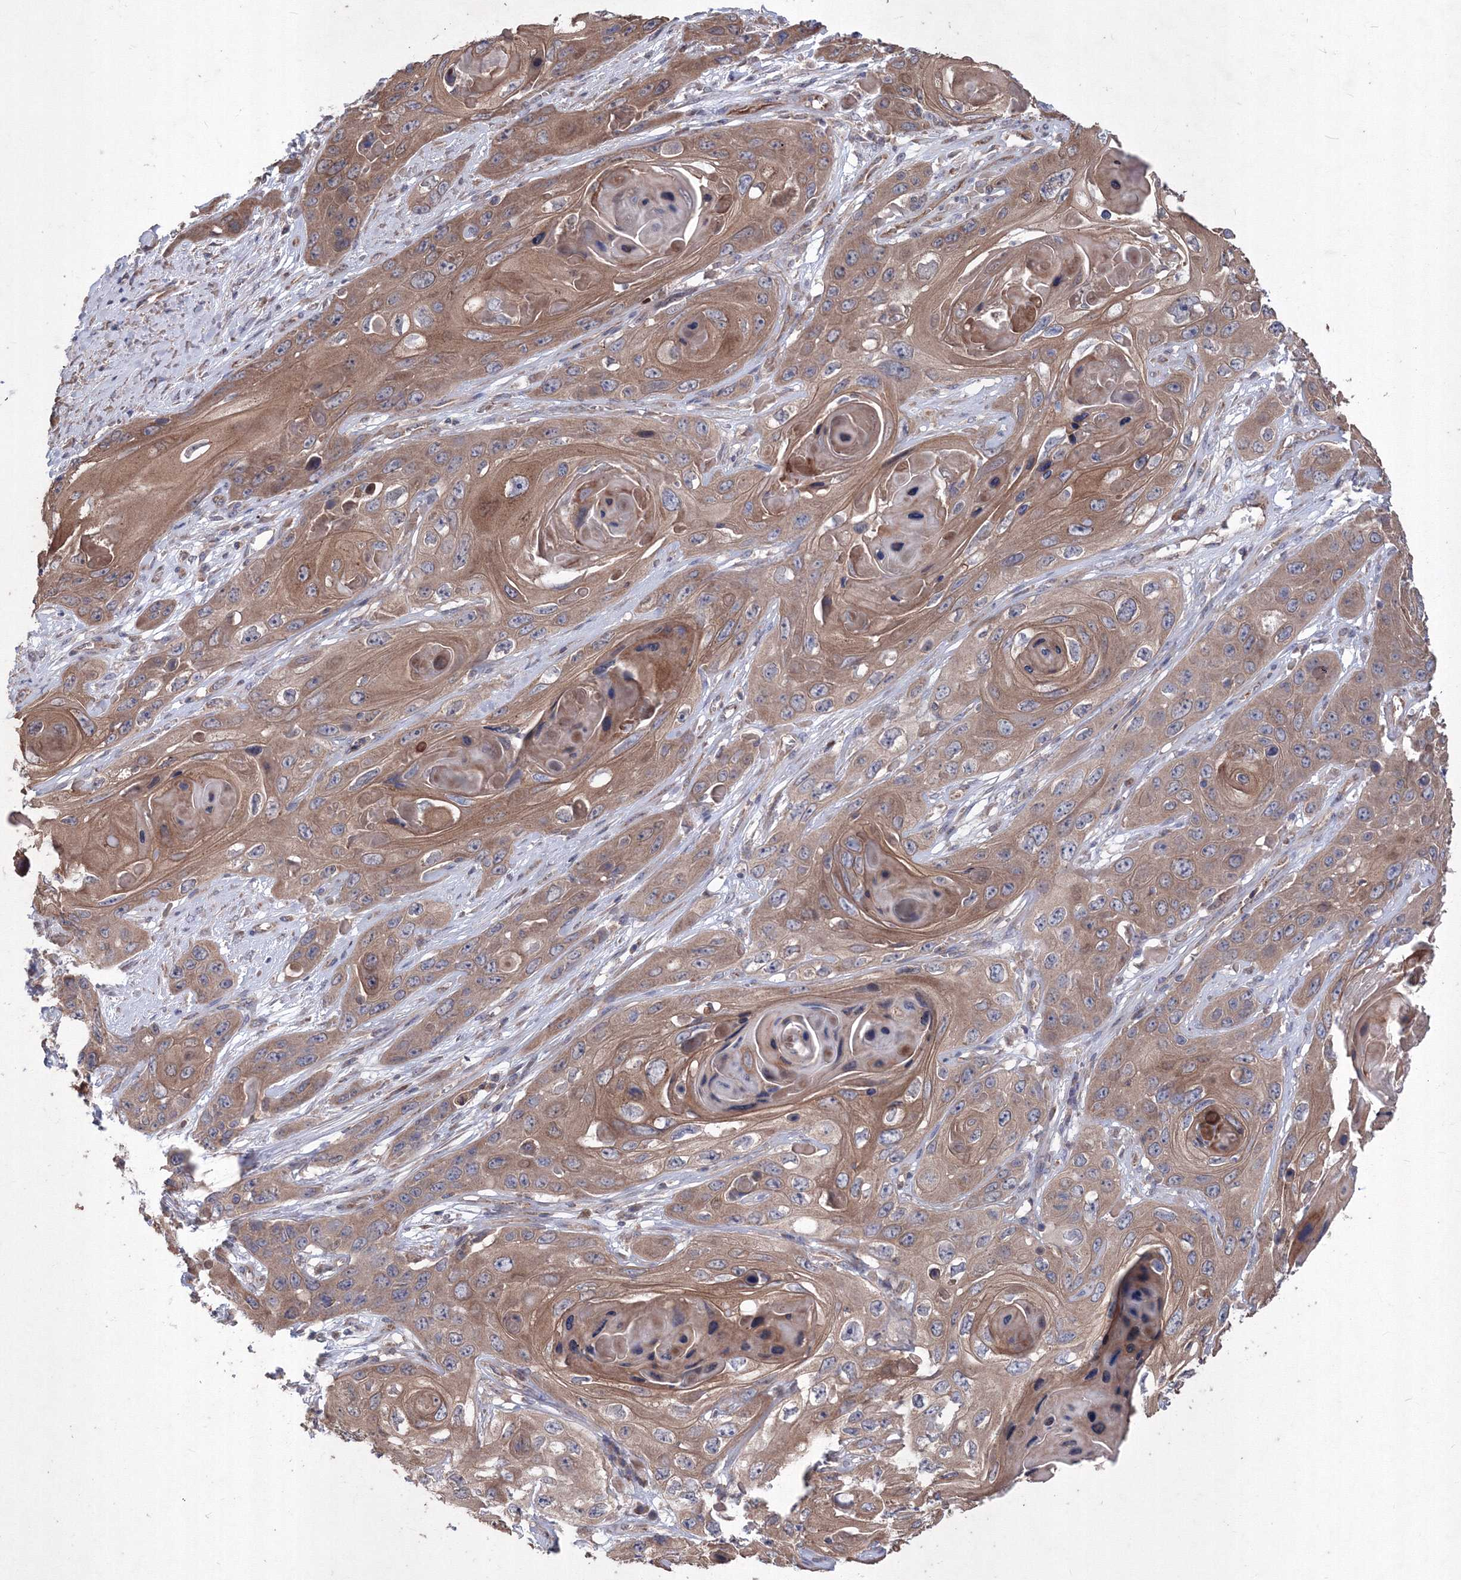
{"staining": {"intensity": "moderate", "quantity": ">75%", "location": "cytoplasmic/membranous"}, "tissue": "skin cancer", "cell_type": "Tumor cells", "image_type": "cancer", "snomed": [{"axis": "morphology", "description": "Squamous cell carcinoma, NOS"}, {"axis": "topography", "description": "Skin"}], "caption": "There is medium levels of moderate cytoplasmic/membranous staining in tumor cells of skin squamous cell carcinoma, as demonstrated by immunohistochemical staining (brown color).", "gene": "MTRF1L", "patient": {"sex": "male", "age": 55}}